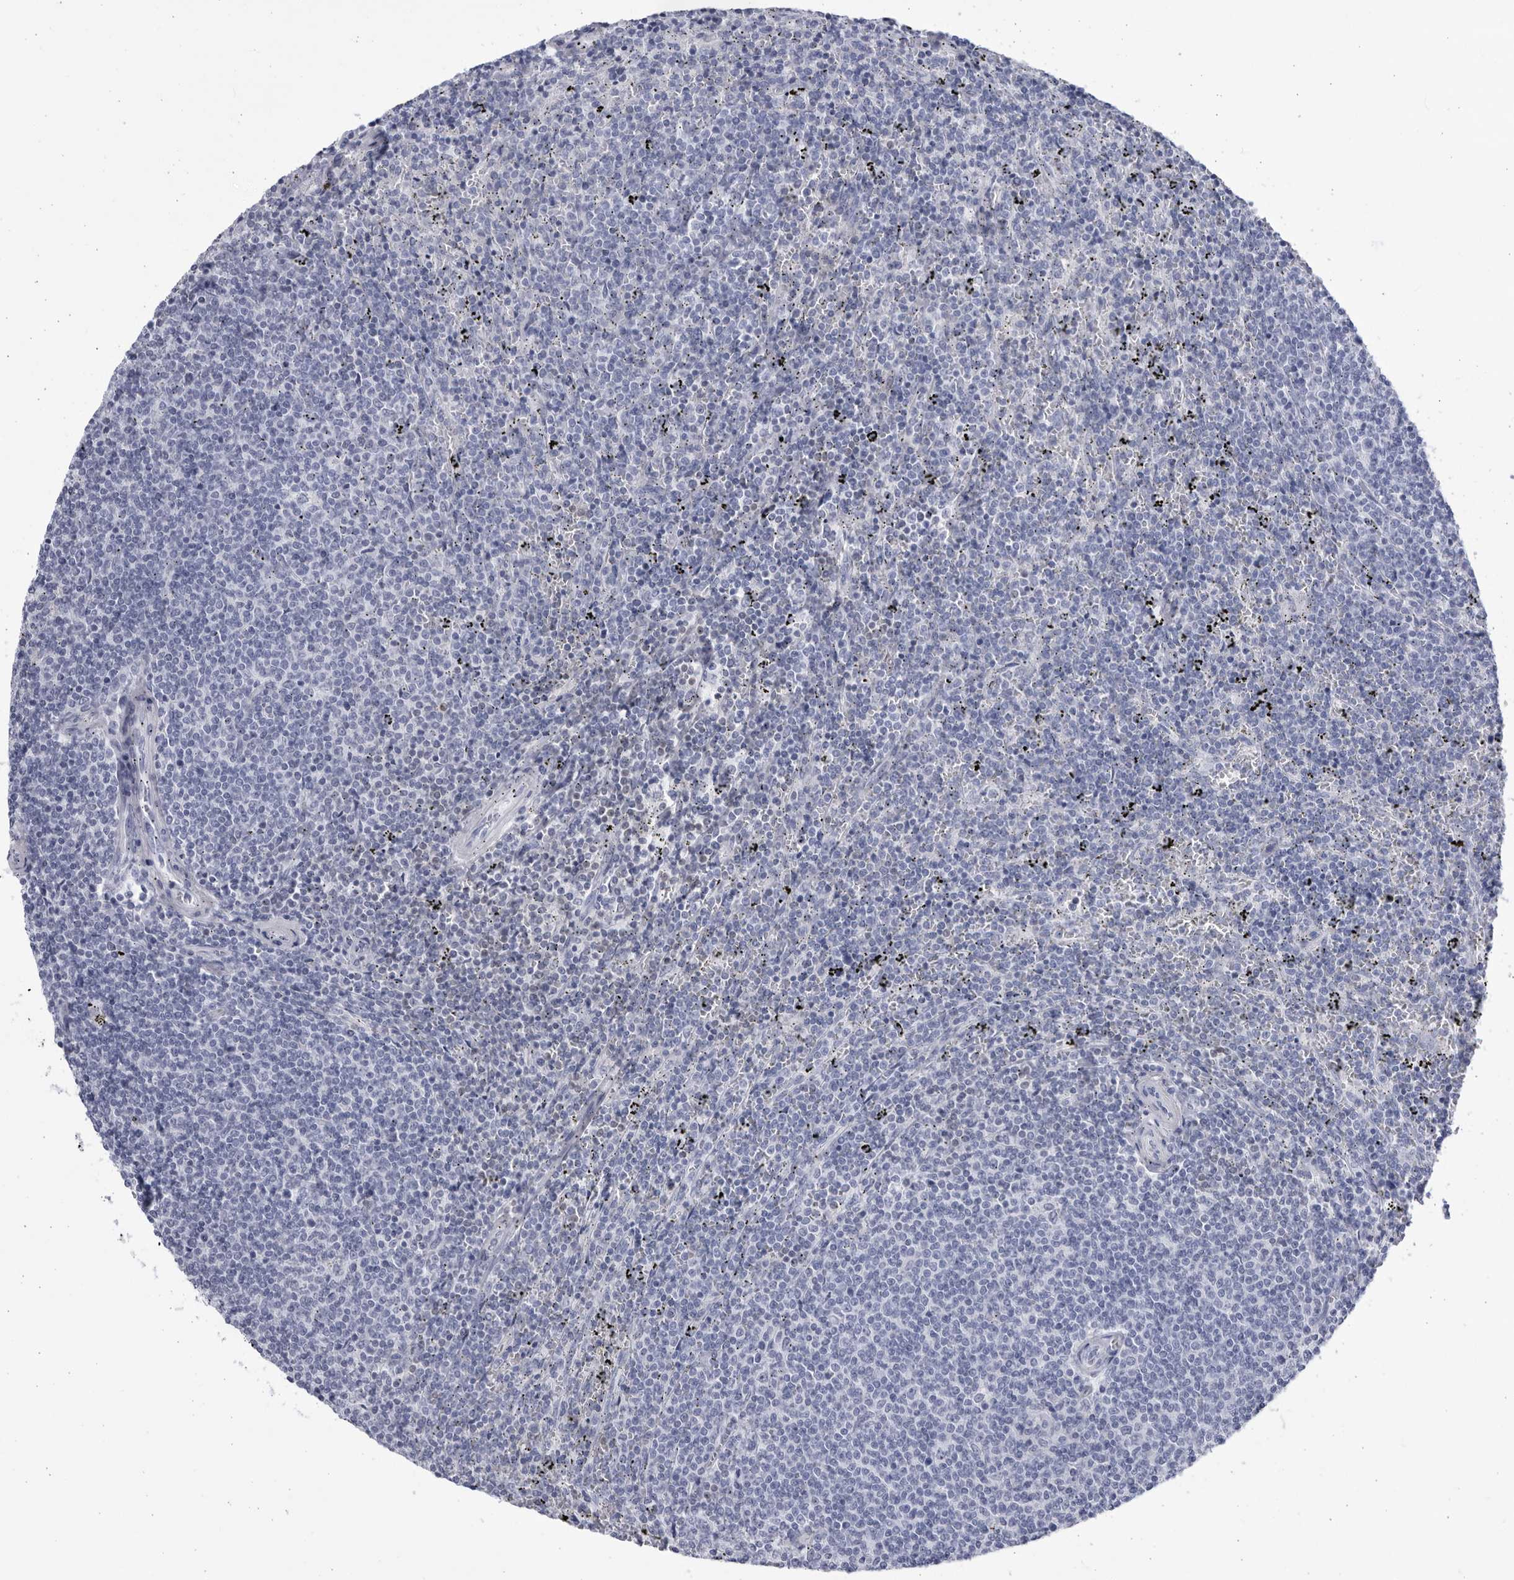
{"staining": {"intensity": "negative", "quantity": "none", "location": "none"}, "tissue": "lymphoma", "cell_type": "Tumor cells", "image_type": "cancer", "snomed": [{"axis": "morphology", "description": "Malignant lymphoma, non-Hodgkin's type, Low grade"}, {"axis": "topography", "description": "Spleen"}], "caption": "An image of human lymphoma is negative for staining in tumor cells. The staining was performed using DAB to visualize the protein expression in brown, while the nuclei were stained in blue with hematoxylin (Magnification: 20x).", "gene": "CCDC181", "patient": {"sex": "female", "age": 50}}